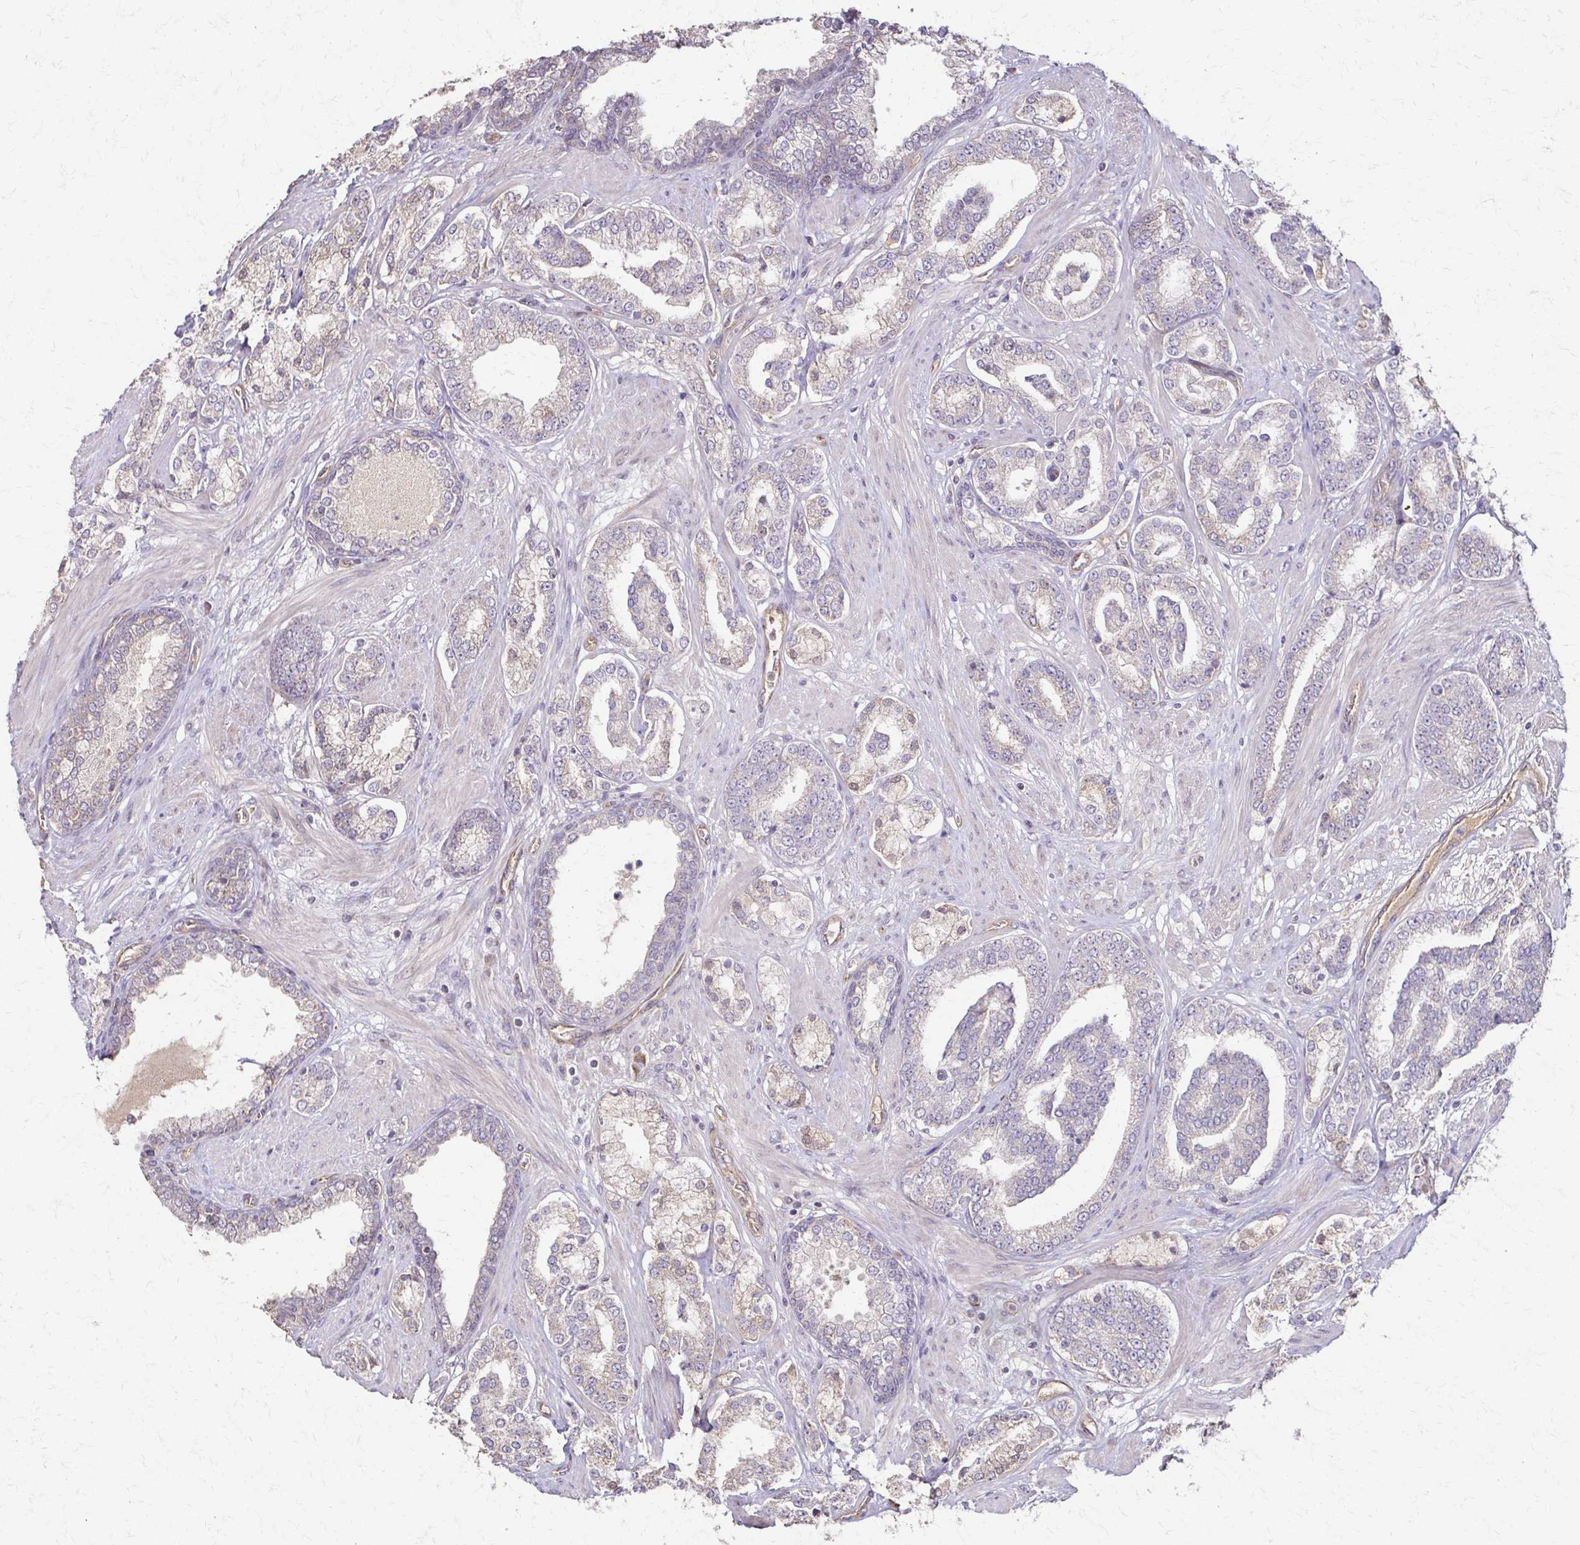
{"staining": {"intensity": "weak", "quantity": "25%-75%", "location": "cytoplasmic/membranous"}, "tissue": "prostate cancer", "cell_type": "Tumor cells", "image_type": "cancer", "snomed": [{"axis": "morphology", "description": "Adenocarcinoma, High grade"}, {"axis": "topography", "description": "Prostate"}], "caption": "Human prostate cancer (adenocarcinoma (high-grade)) stained with a brown dye shows weak cytoplasmic/membranous positive staining in approximately 25%-75% of tumor cells.", "gene": "IL18BP", "patient": {"sex": "male", "age": 62}}